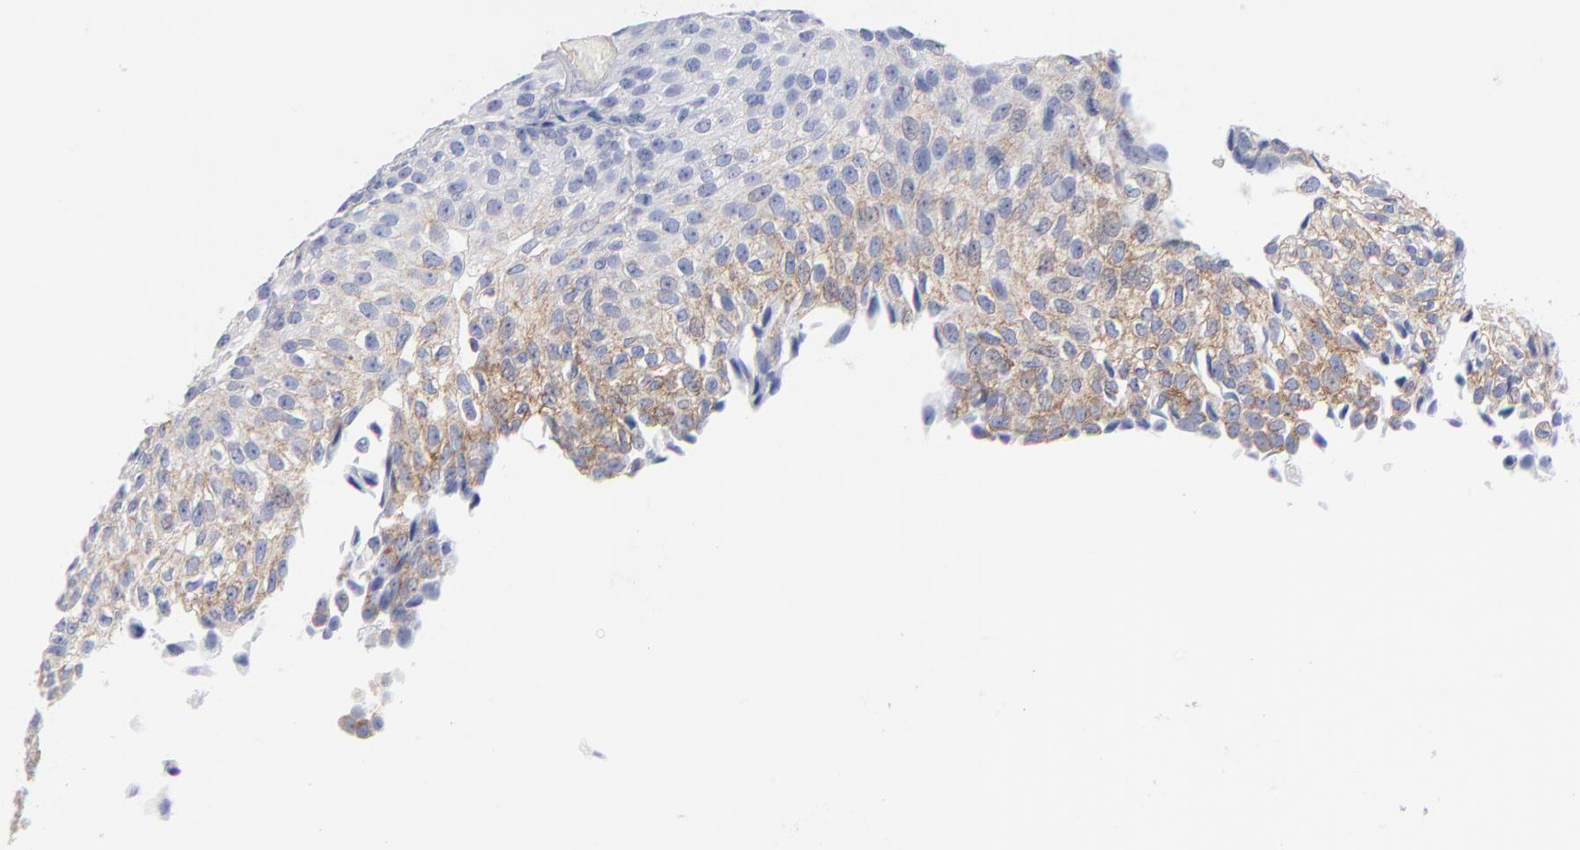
{"staining": {"intensity": "moderate", "quantity": "25%-75%", "location": "cytoplasmic/membranous"}, "tissue": "urothelial cancer", "cell_type": "Tumor cells", "image_type": "cancer", "snomed": [{"axis": "morphology", "description": "Urothelial carcinoma, Low grade"}, {"axis": "topography", "description": "Urinary bladder"}], "caption": "Low-grade urothelial carcinoma tissue shows moderate cytoplasmic/membranous expression in approximately 25%-75% of tumor cells, visualized by immunohistochemistry.", "gene": "CNTN3", "patient": {"sex": "male", "age": 76}}